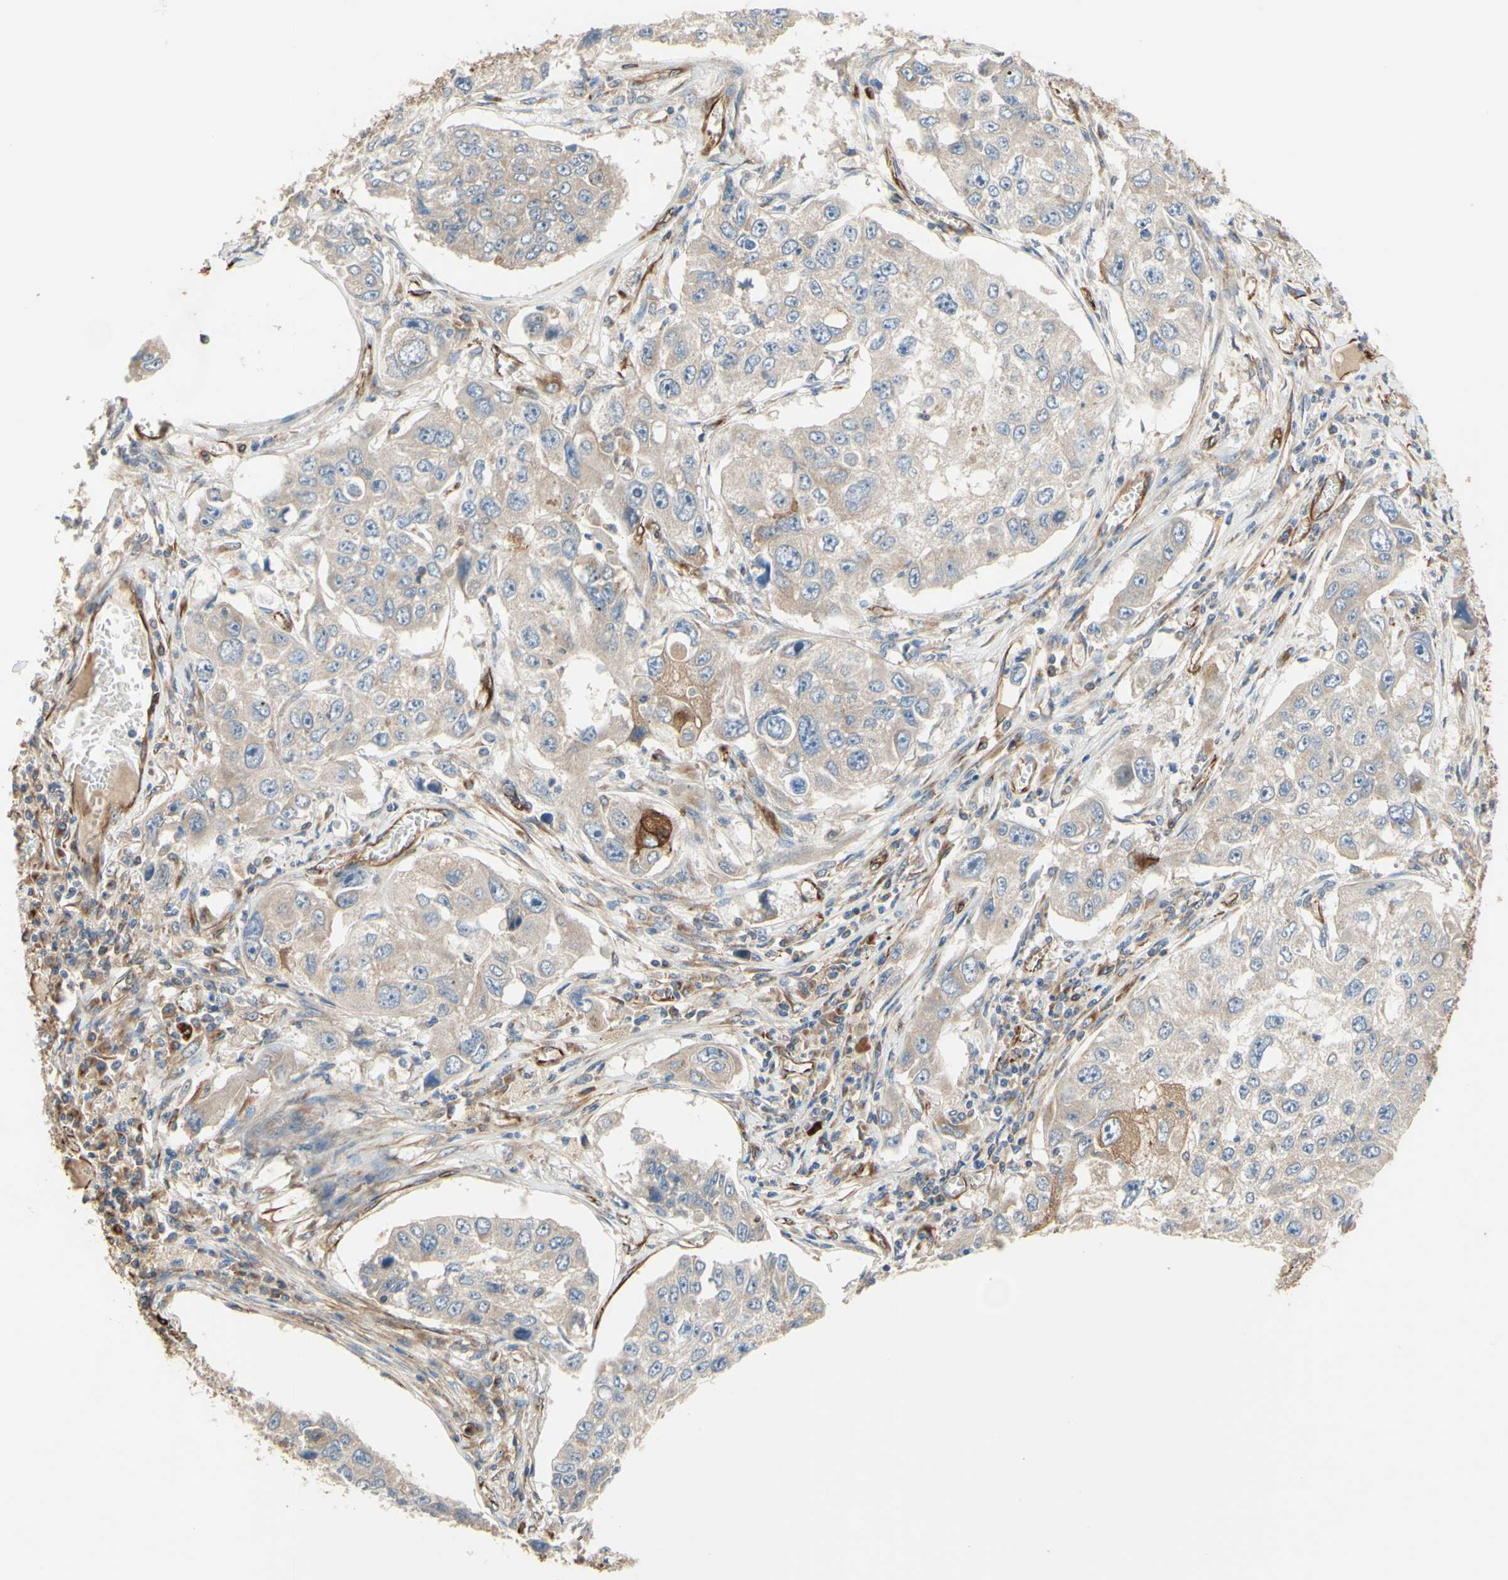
{"staining": {"intensity": "weak", "quantity": "<25%", "location": "cytoplasmic/membranous"}, "tissue": "lung cancer", "cell_type": "Tumor cells", "image_type": "cancer", "snomed": [{"axis": "morphology", "description": "Squamous cell carcinoma, NOS"}, {"axis": "topography", "description": "Lung"}], "caption": "IHC micrograph of lung cancer stained for a protein (brown), which demonstrates no staining in tumor cells.", "gene": "TRAF2", "patient": {"sex": "male", "age": 71}}